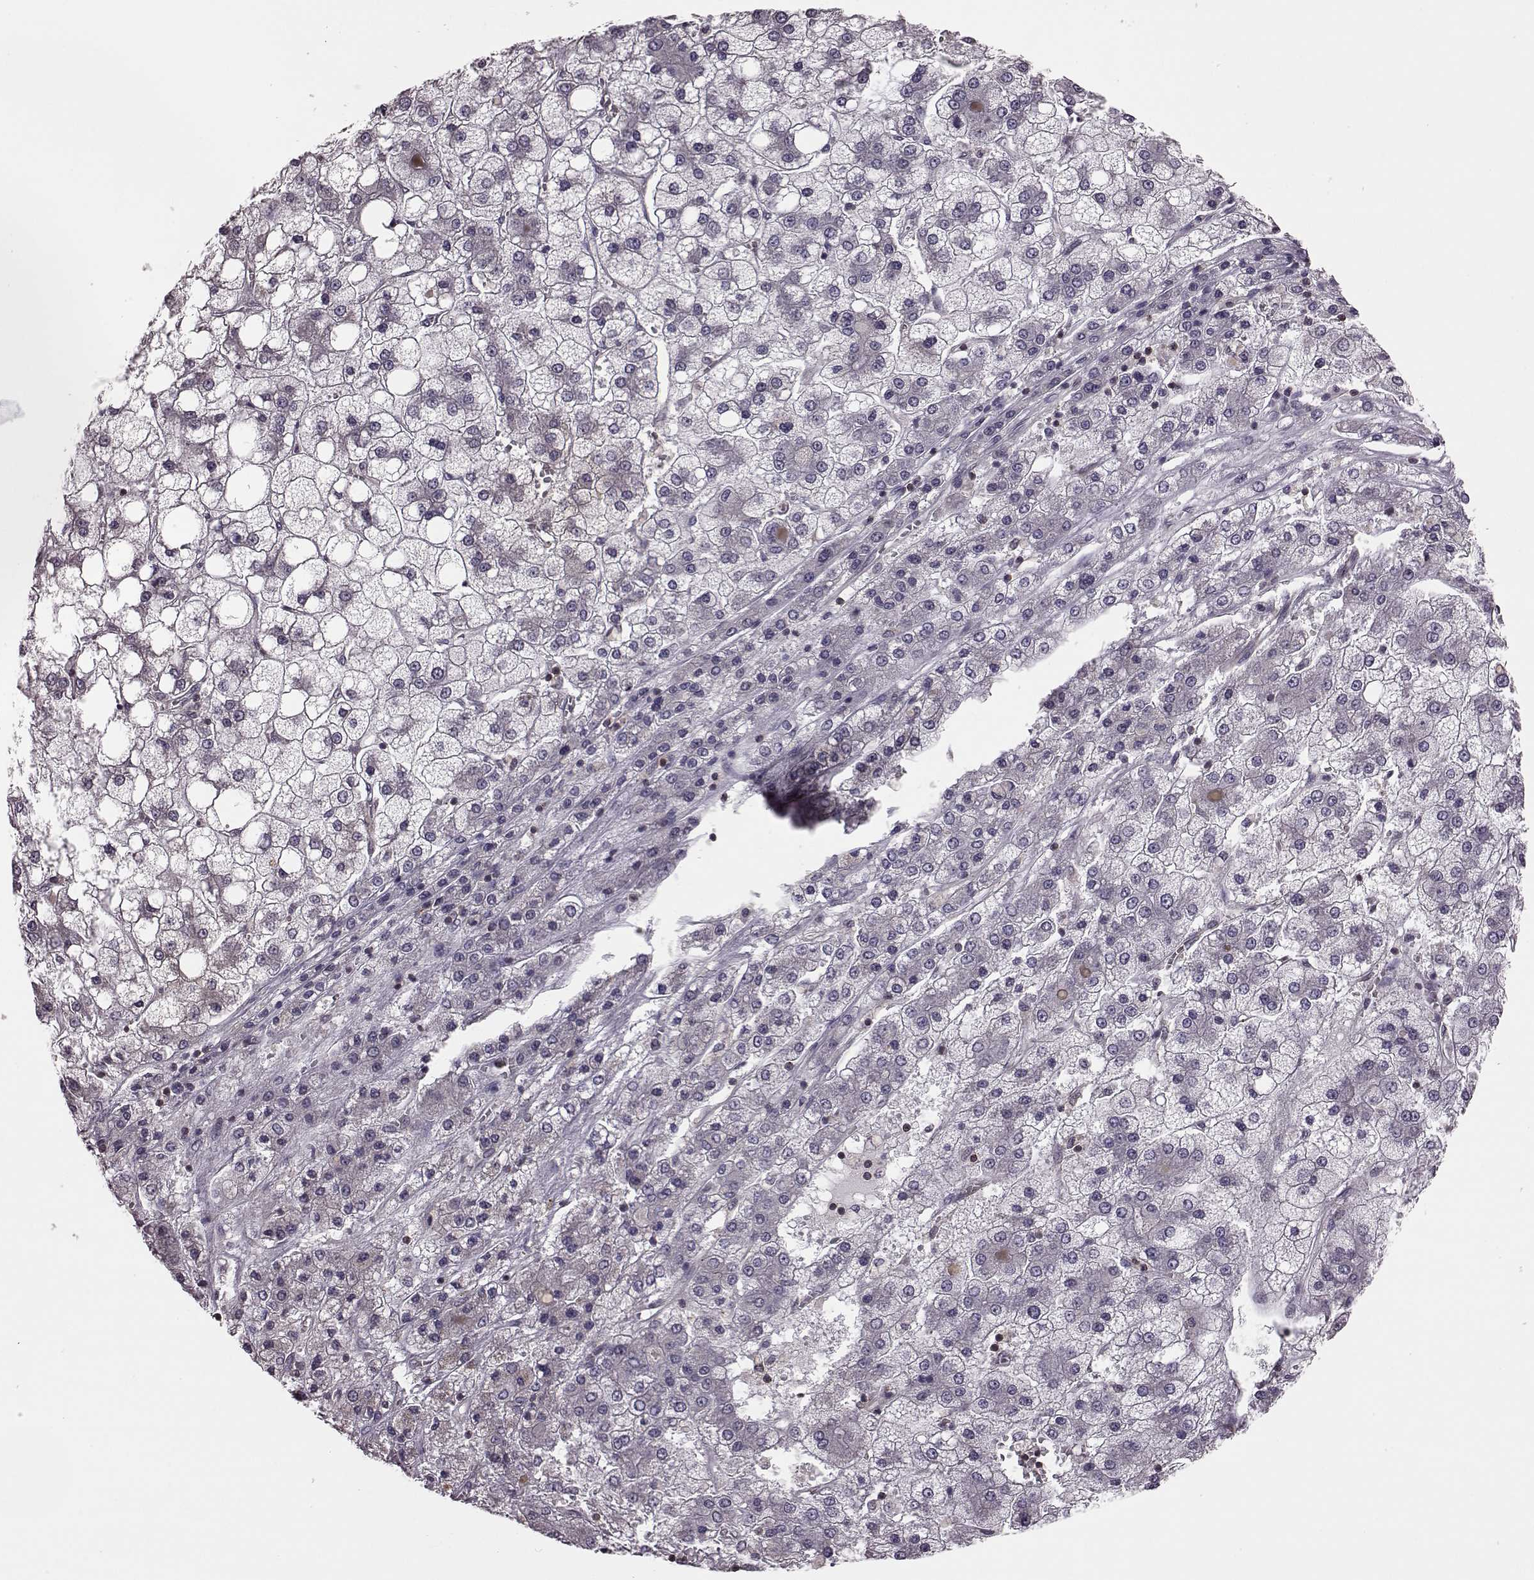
{"staining": {"intensity": "negative", "quantity": "none", "location": "none"}, "tissue": "liver cancer", "cell_type": "Tumor cells", "image_type": "cancer", "snomed": [{"axis": "morphology", "description": "Carcinoma, Hepatocellular, NOS"}, {"axis": "topography", "description": "Liver"}], "caption": "Tumor cells show no significant protein staining in liver hepatocellular carcinoma.", "gene": "CDC42SE1", "patient": {"sex": "male", "age": 73}}